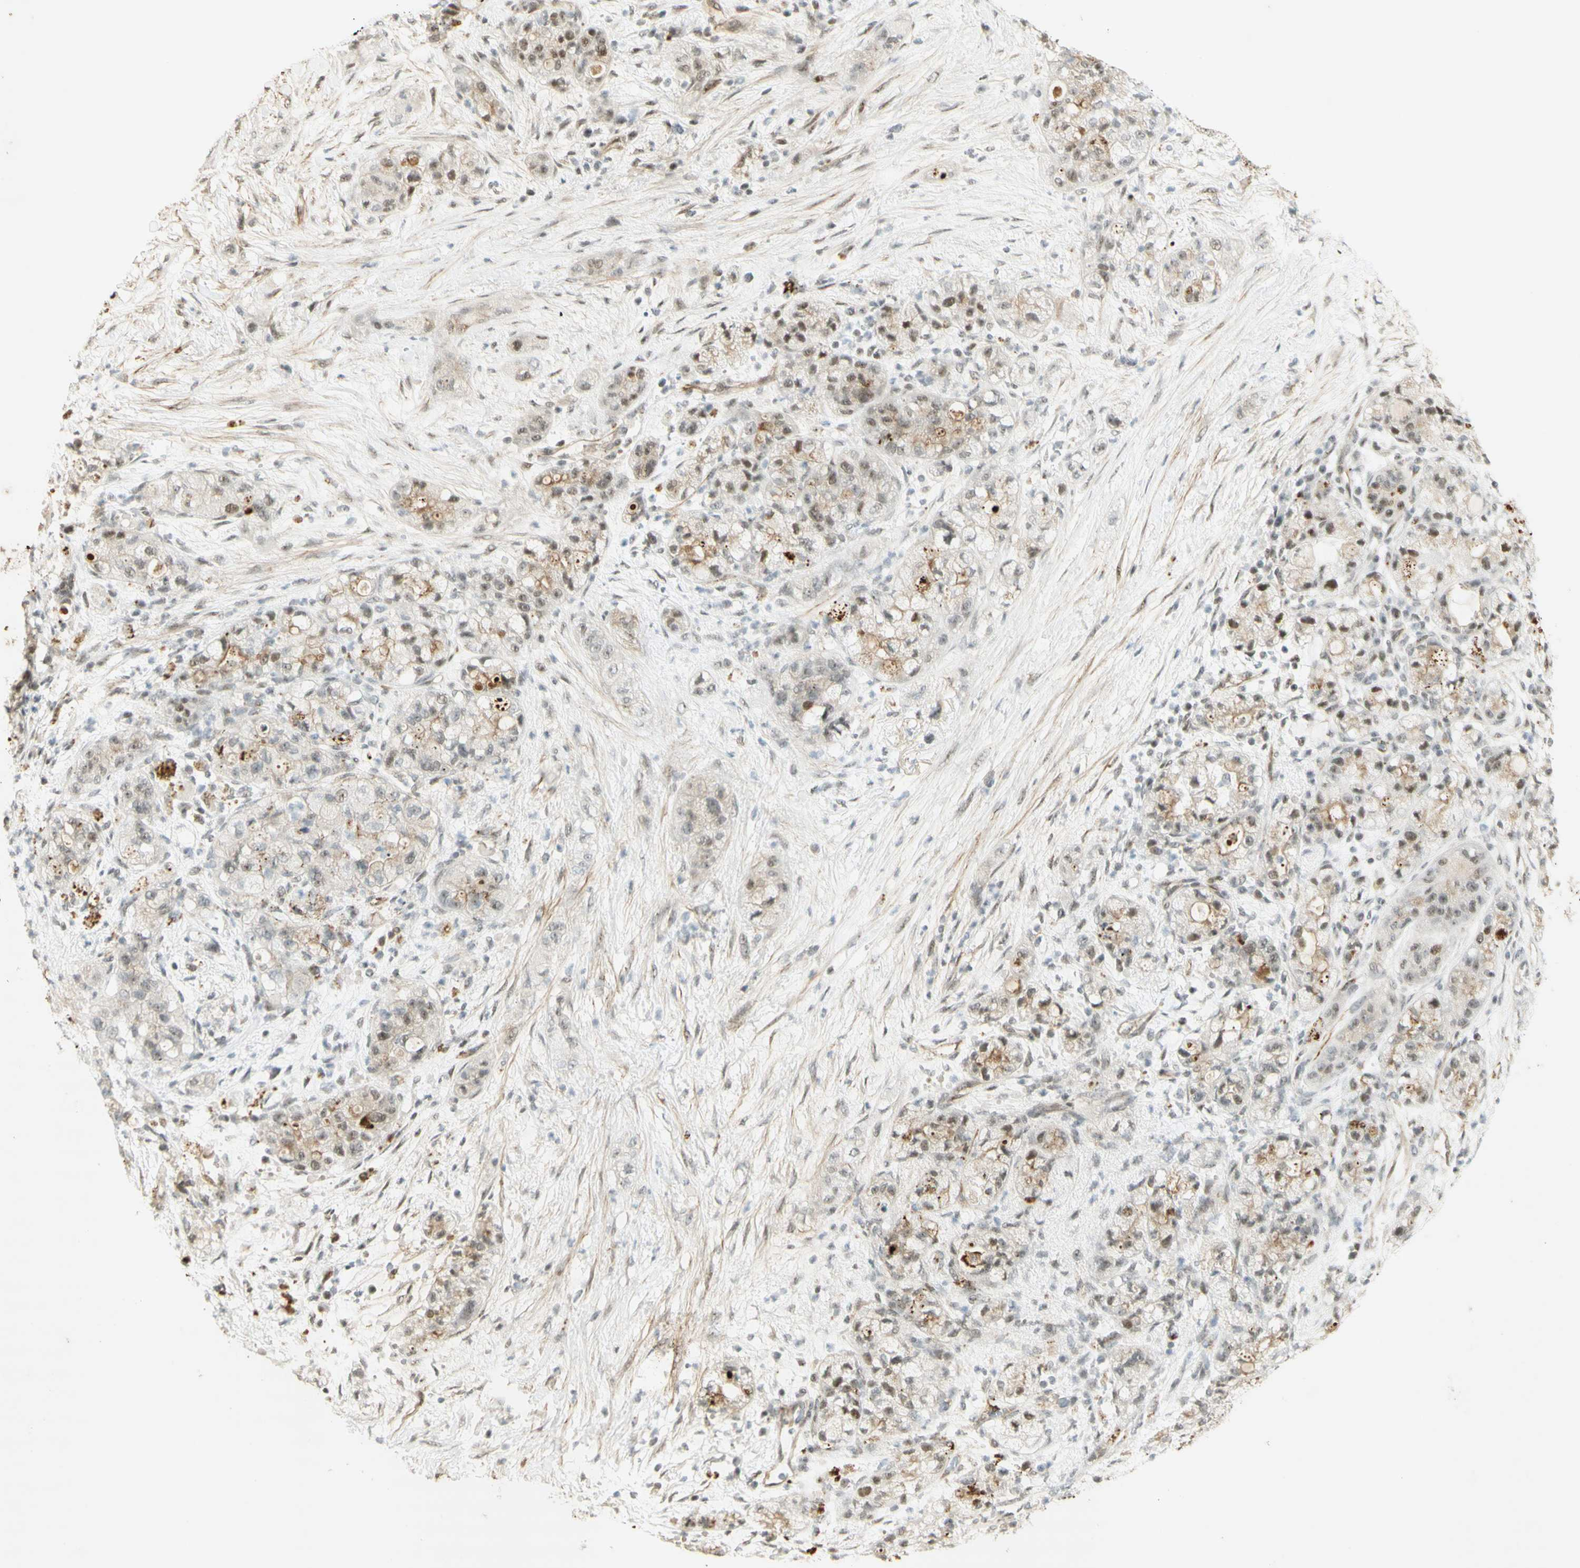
{"staining": {"intensity": "moderate", "quantity": "25%-75%", "location": "nuclear"}, "tissue": "pancreatic cancer", "cell_type": "Tumor cells", "image_type": "cancer", "snomed": [{"axis": "morphology", "description": "Adenocarcinoma, NOS"}, {"axis": "topography", "description": "Pancreas"}], "caption": "DAB (3,3'-diaminobenzidine) immunohistochemical staining of pancreatic cancer (adenocarcinoma) shows moderate nuclear protein positivity in approximately 25%-75% of tumor cells. (DAB IHC with brightfield microscopy, high magnification).", "gene": "IRF1", "patient": {"sex": "female", "age": 78}}